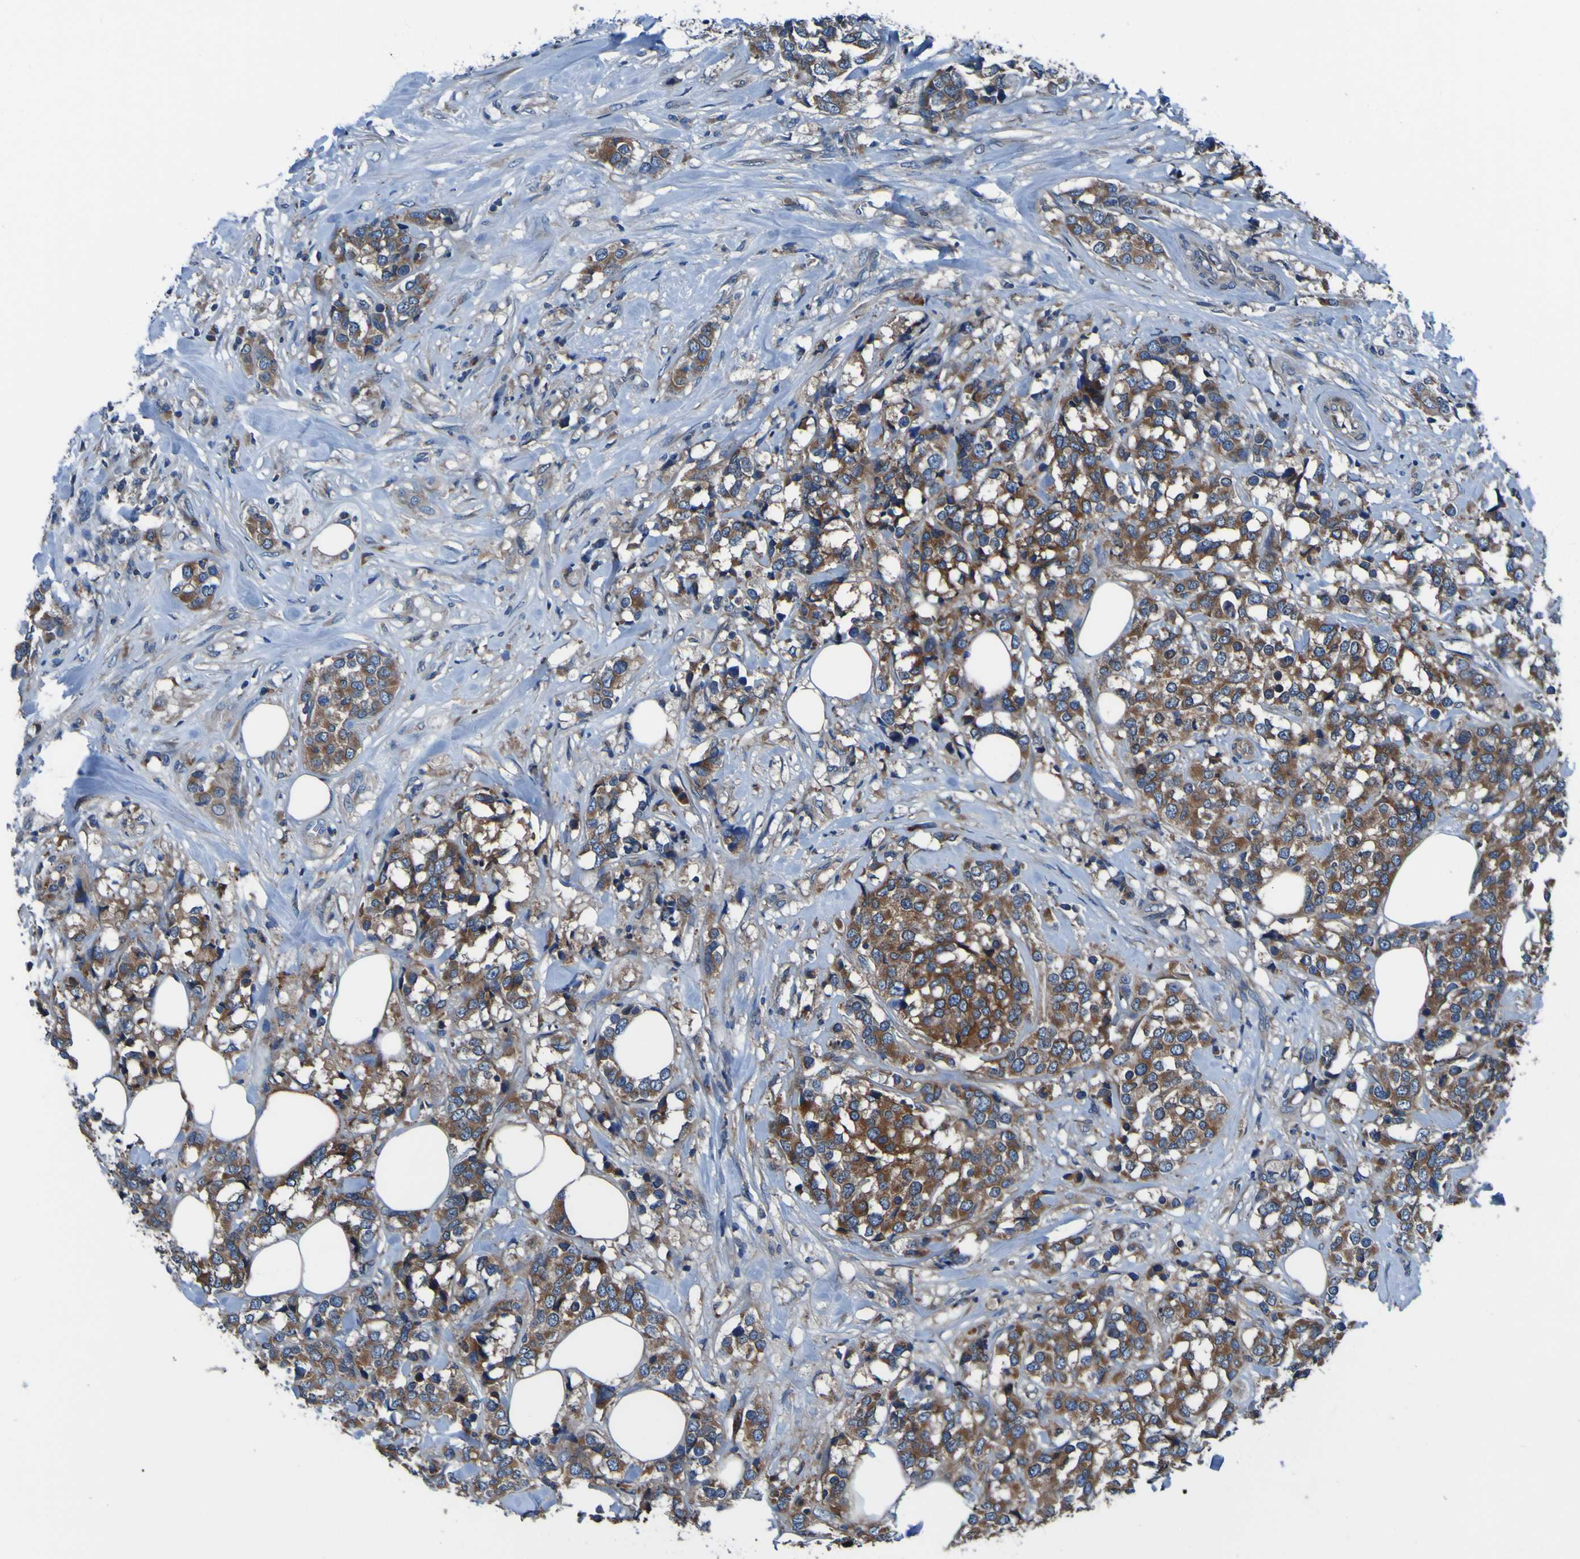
{"staining": {"intensity": "strong", "quantity": ">75%", "location": "cytoplasmic/membranous"}, "tissue": "breast cancer", "cell_type": "Tumor cells", "image_type": "cancer", "snomed": [{"axis": "morphology", "description": "Lobular carcinoma"}, {"axis": "topography", "description": "Breast"}], "caption": "This photomicrograph exhibits breast cancer stained with immunohistochemistry to label a protein in brown. The cytoplasmic/membranous of tumor cells show strong positivity for the protein. Nuclei are counter-stained blue.", "gene": "RAB5B", "patient": {"sex": "female", "age": 59}}